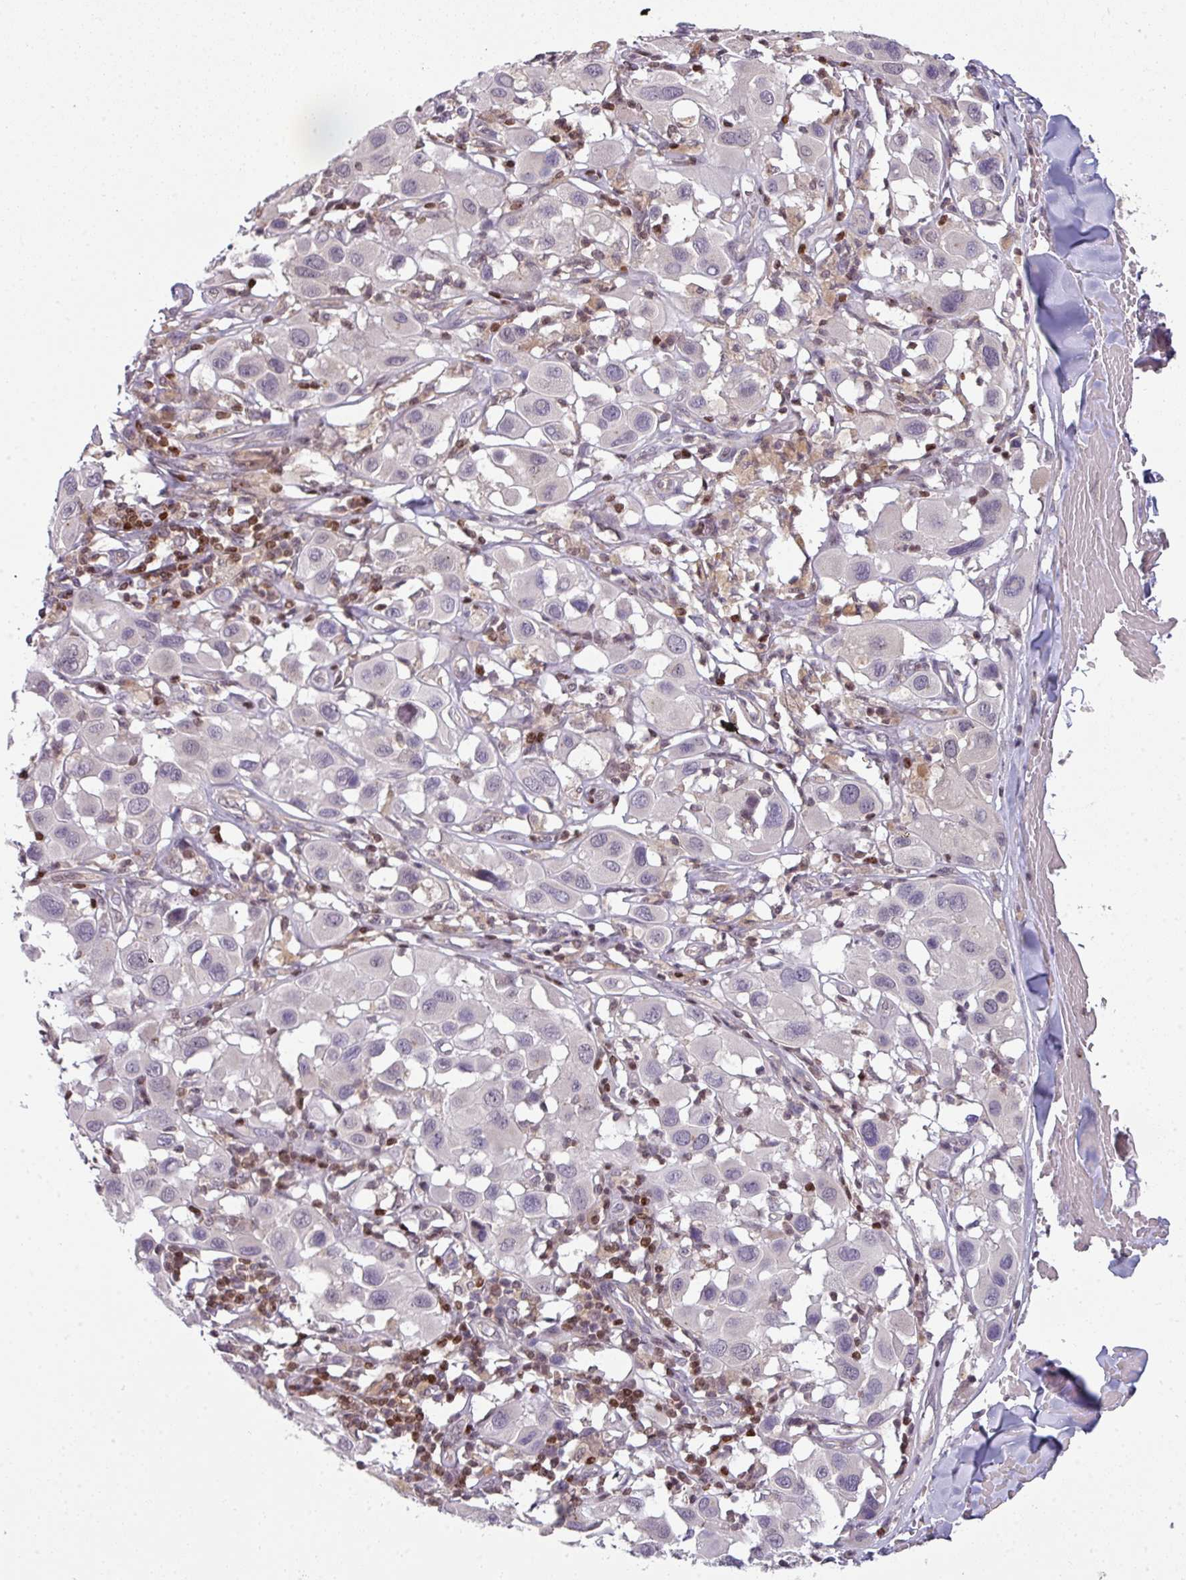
{"staining": {"intensity": "negative", "quantity": "none", "location": "none"}, "tissue": "melanoma", "cell_type": "Tumor cells", "image_type": "cancer", "snomed": [{"axis": "morphology", "description": "Malignant melanoma, Metastatic site"}, {"axis": "topography", "description": "Skin"}], "caption": "Tumor cells are negative for protein expression in human malignant melanoma (metastatic site). Nuclei are stained in blue.", "gene": "STAT5A", "patient": {"sex": "male", "age": 41}}